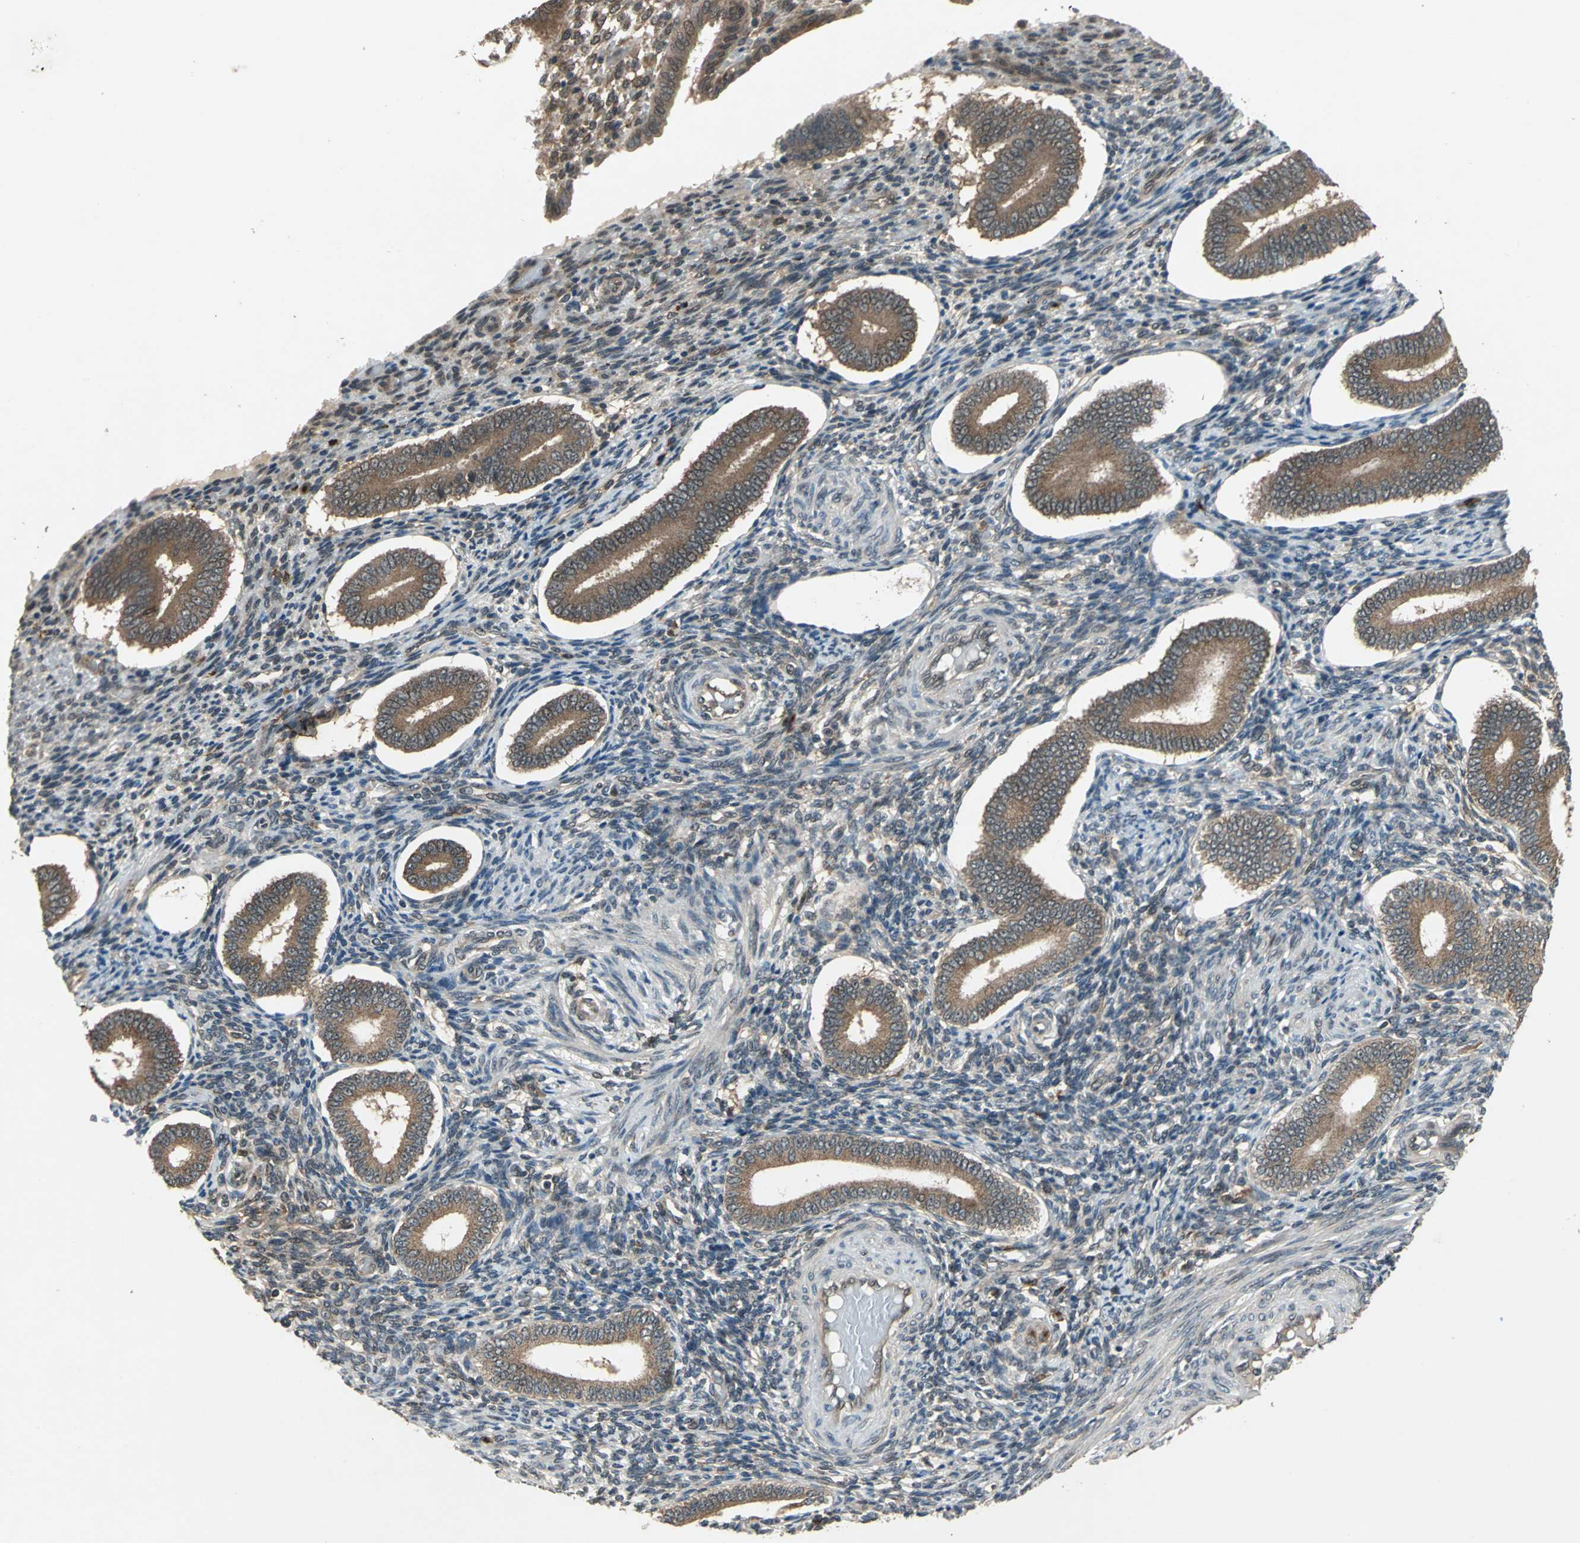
{"staining": {"intensity": "moderate", "quantity": "25%-75%", "location": "cytoplasmic/membranous"}, "tissue": "endometrium", "cell_type": "Cells in endometrial stroma", "image_type": "normal", "snomed": [{"axis": "morphology", "description": "Normal tissue, NOS"}, {"axis": "topography", "description": "Endometrium"}], "caption": "DAB immunohistochemical staining of normal human endometrium demonstrates moderate cytoplasmic/membranous protein expression in approximately 25%-75% of cells in endometrial stroma.", "gene": "NFKBIE", "patient": {"sex": "female", "age": 42}}